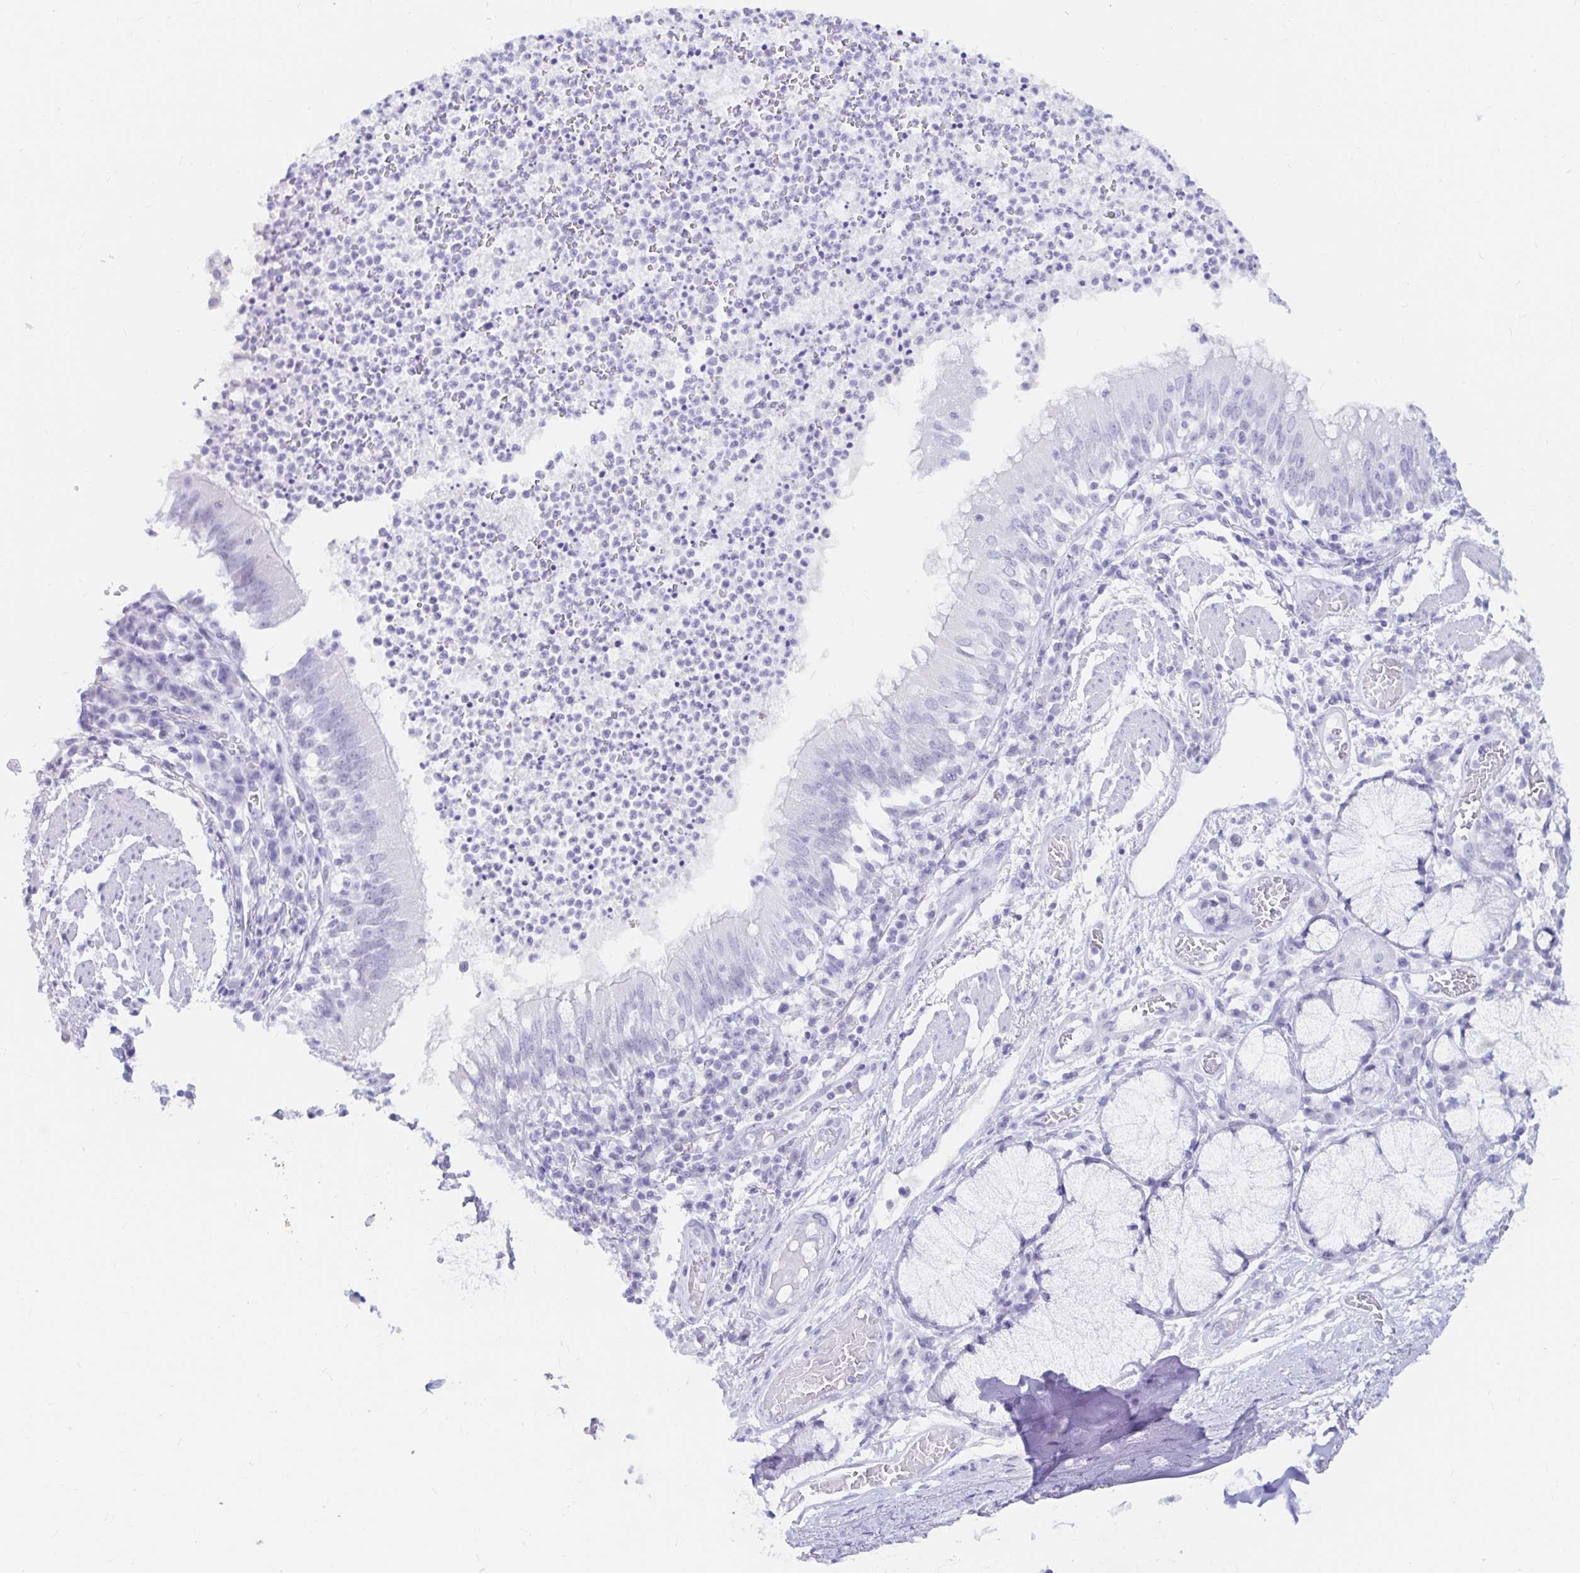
{"staining": {"intensity": "negative", "quantity": "none", "location": "none"}, "tissue": "bronchus", "cell_type": "Respiratory epithelial cells", "image_type": "normal", "snomed": [{"axis": "morphology", "description": "Normal tissue, NOS"}, {"axis": "topography", "description": "Lymph node"}, {"axis": "topography", "description": "Bronchus"}], "caption": "Respiratory epithelial cells show no significant protein positivity in benign bronchus. (DAB IHC, high magnification).", "gene": "OR6T1", "patient": {"sex": "male", "age": 56}}